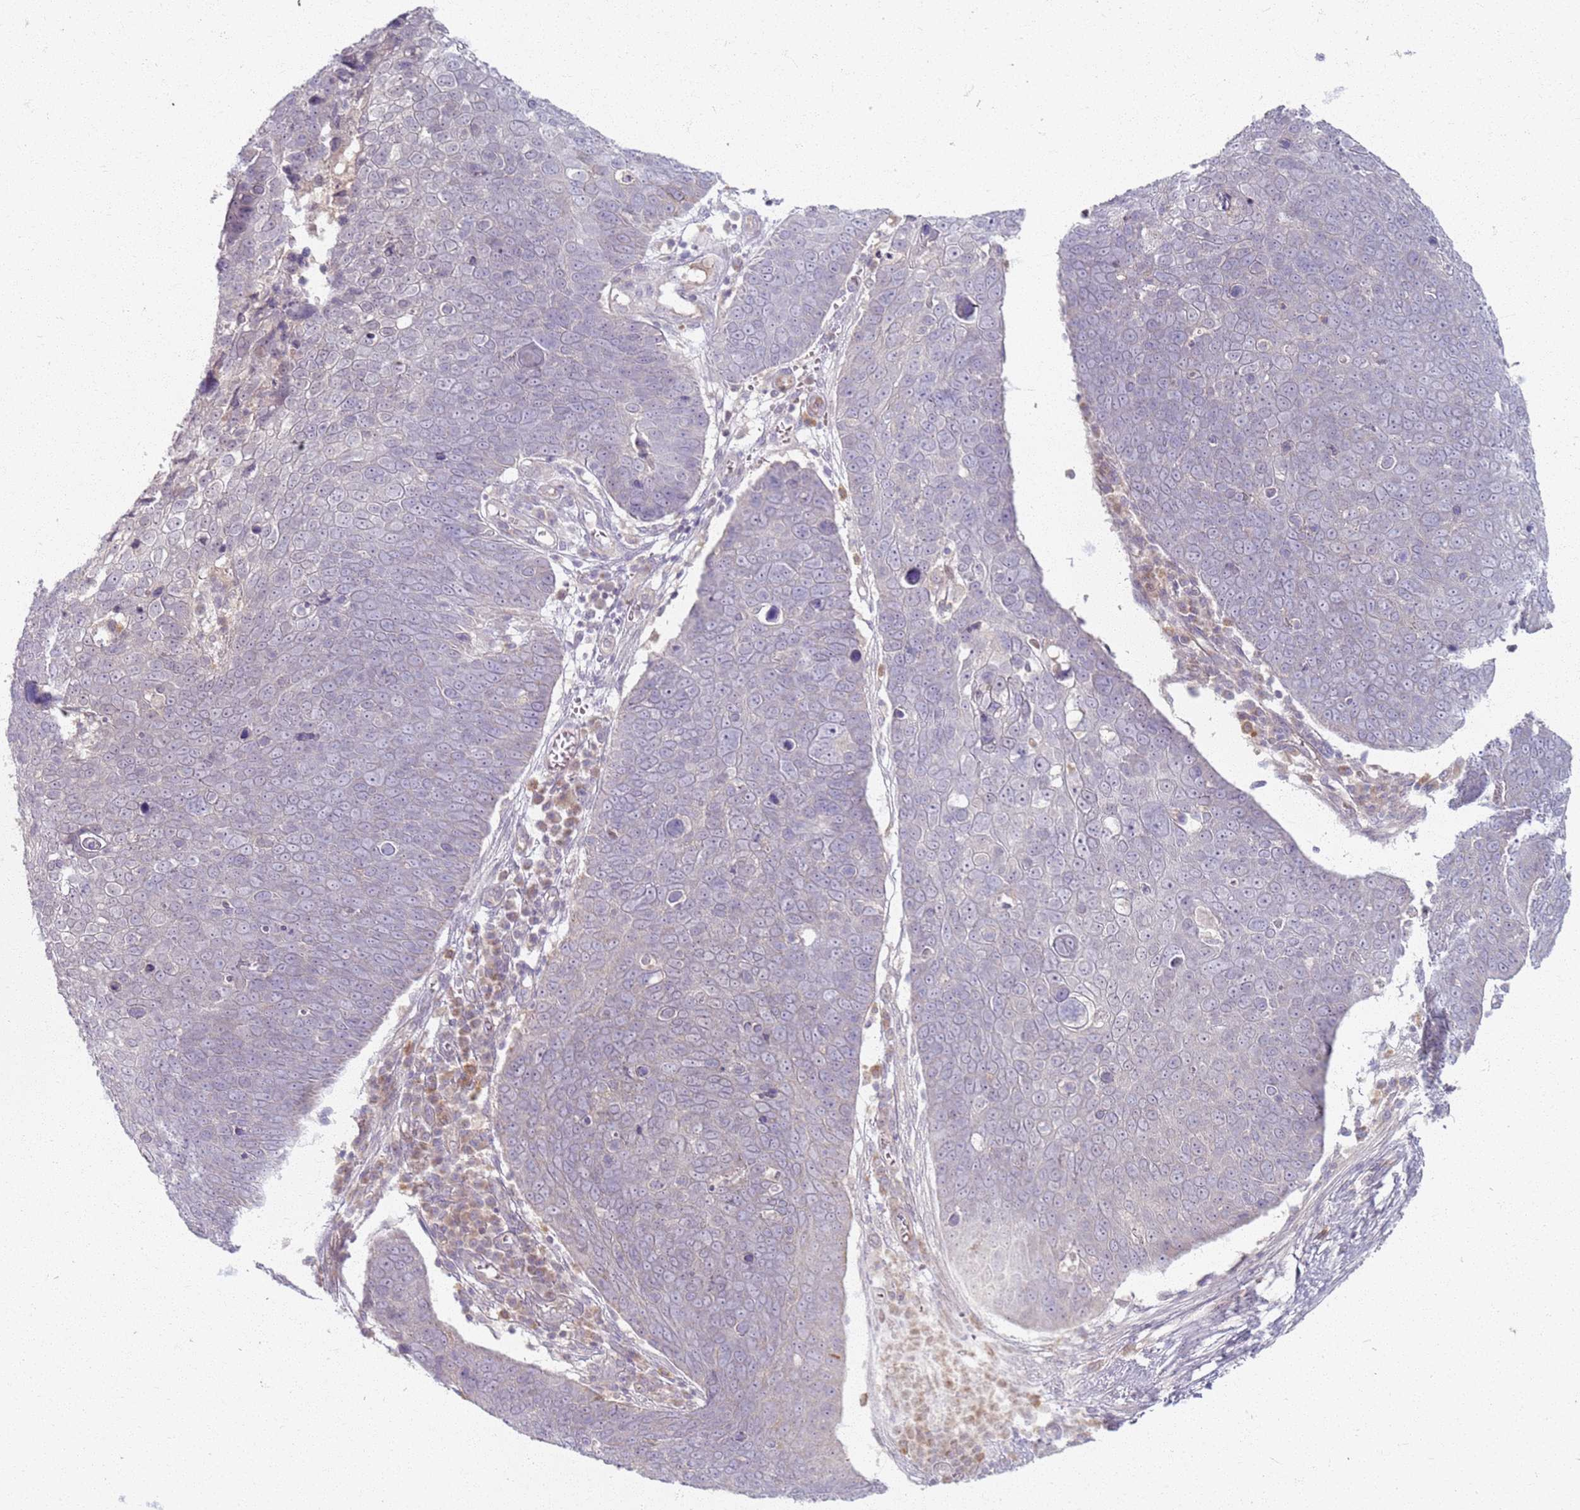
{"staining": {"intensity": "negative", "quantity": "none", "location": "none"}, "tissue": "skin cancer", "cell_type": "Tumor cells", "image_type": "cancer", "snomed": [{"axis": "morphology", "description": "Squamous cell carcinoma, NOS"}, {"axis": "topography", "description": "Skin"}], "caption": "Tumor cells show no significant protein expression in skin cancer (squamous cell carcinoma).", "gene": "ZDHHC2", "patient": {"sex": "male", "age": 71}}